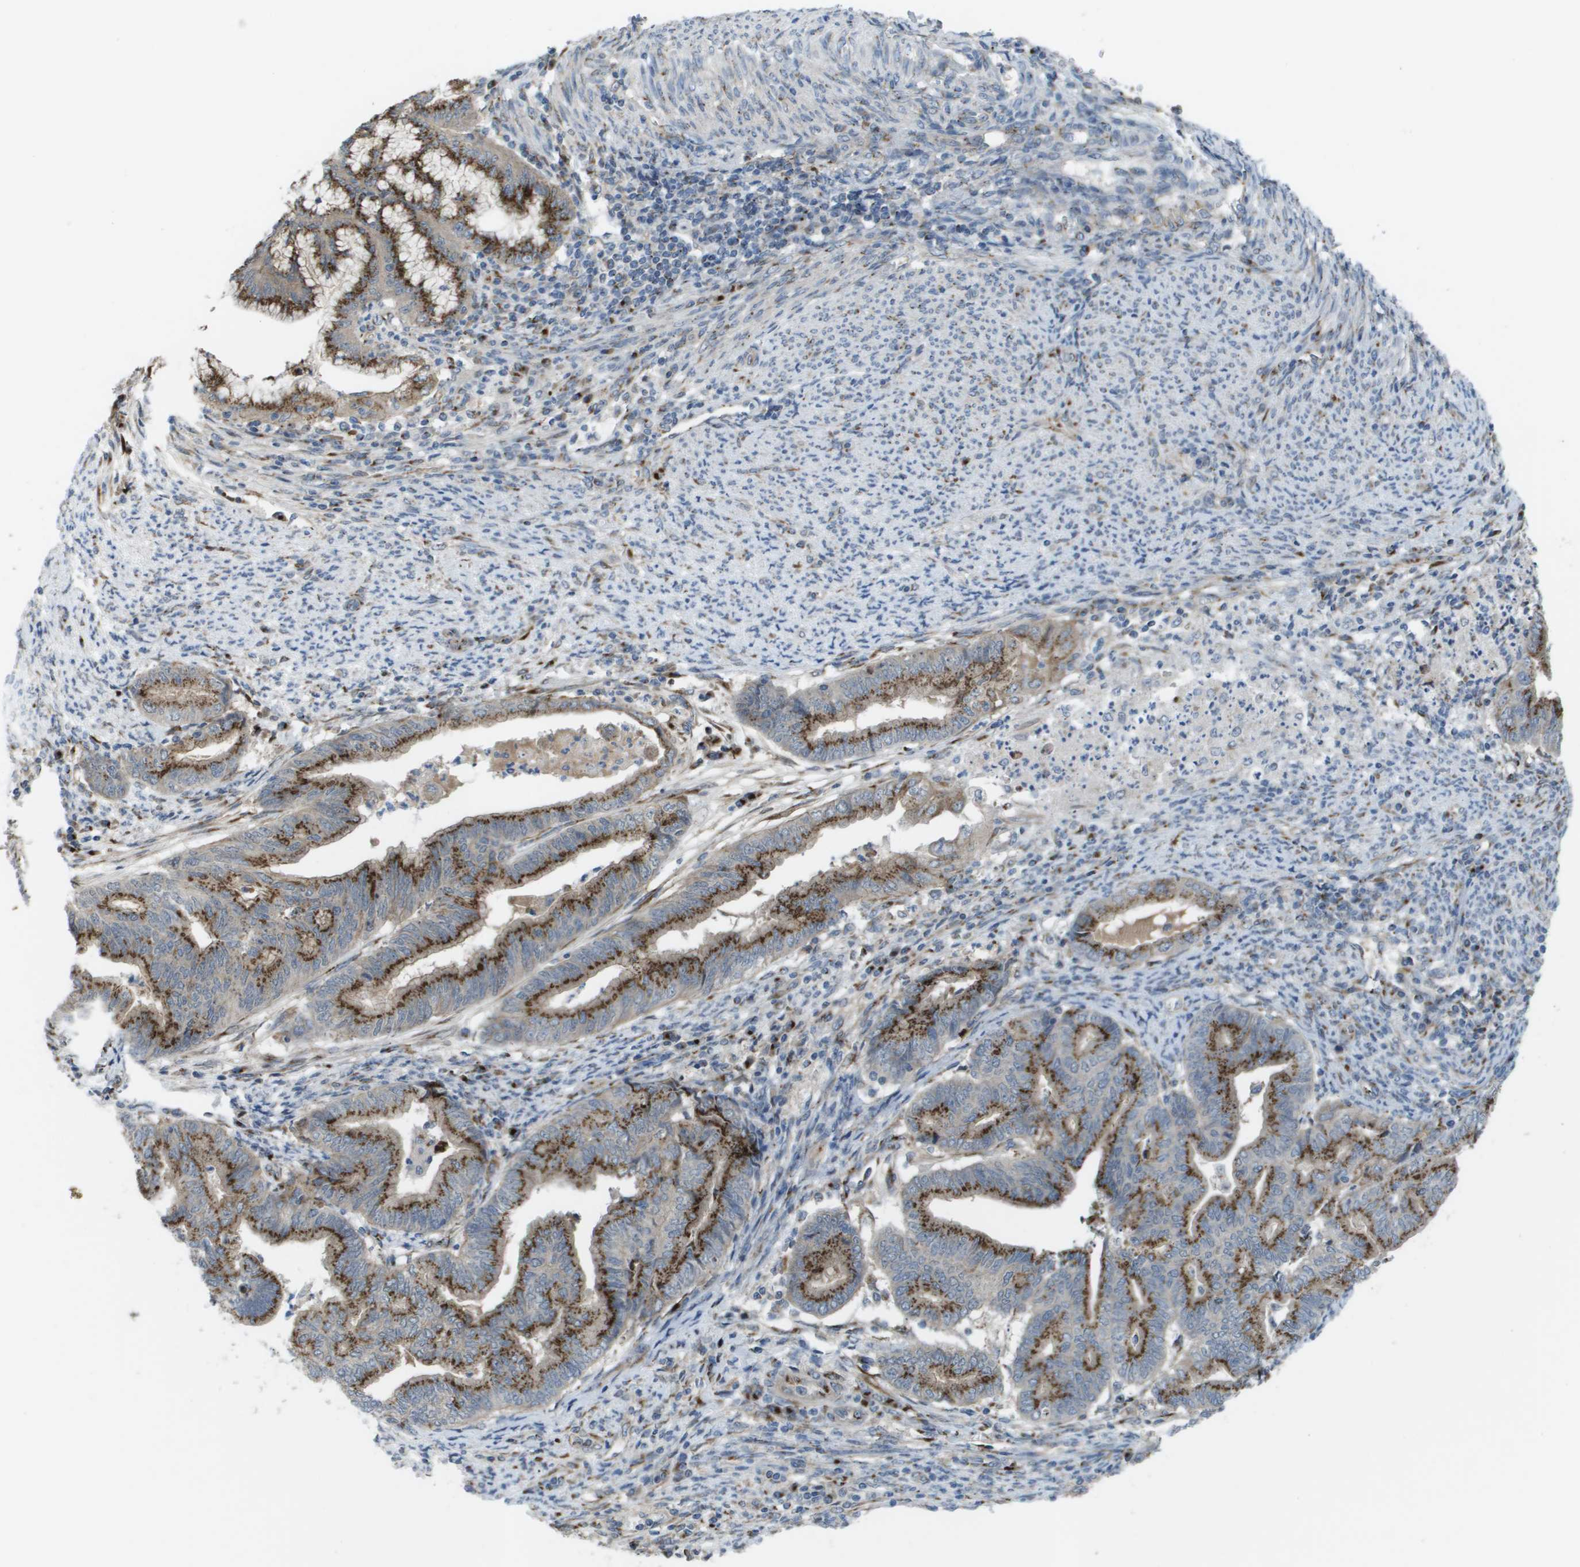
{"staining": {"intensity": "strong", "quantity": ">75%", "location": "cytoplasmic/membranous"}, "tissue": "endometrial cancer", "cell_type": "Tumor cells", "image_type": "cancer", "snomed": [{"axis": "morphology", "description": "Adenocarcinoma, NOS"}, {"axis": "topography", "description": "Endometrium"}], "caption": "Immunohistochemistry (IHC) photomicrograph of human endometrial cancer (adenocarcinoma) stained for a protein (brown), which exhibits high levels of strong cytoplasmic/membranous staining in about >75% of tumor cells.", "gene": "QSOX2", "patient": {"sex": "female", "age": 79}}